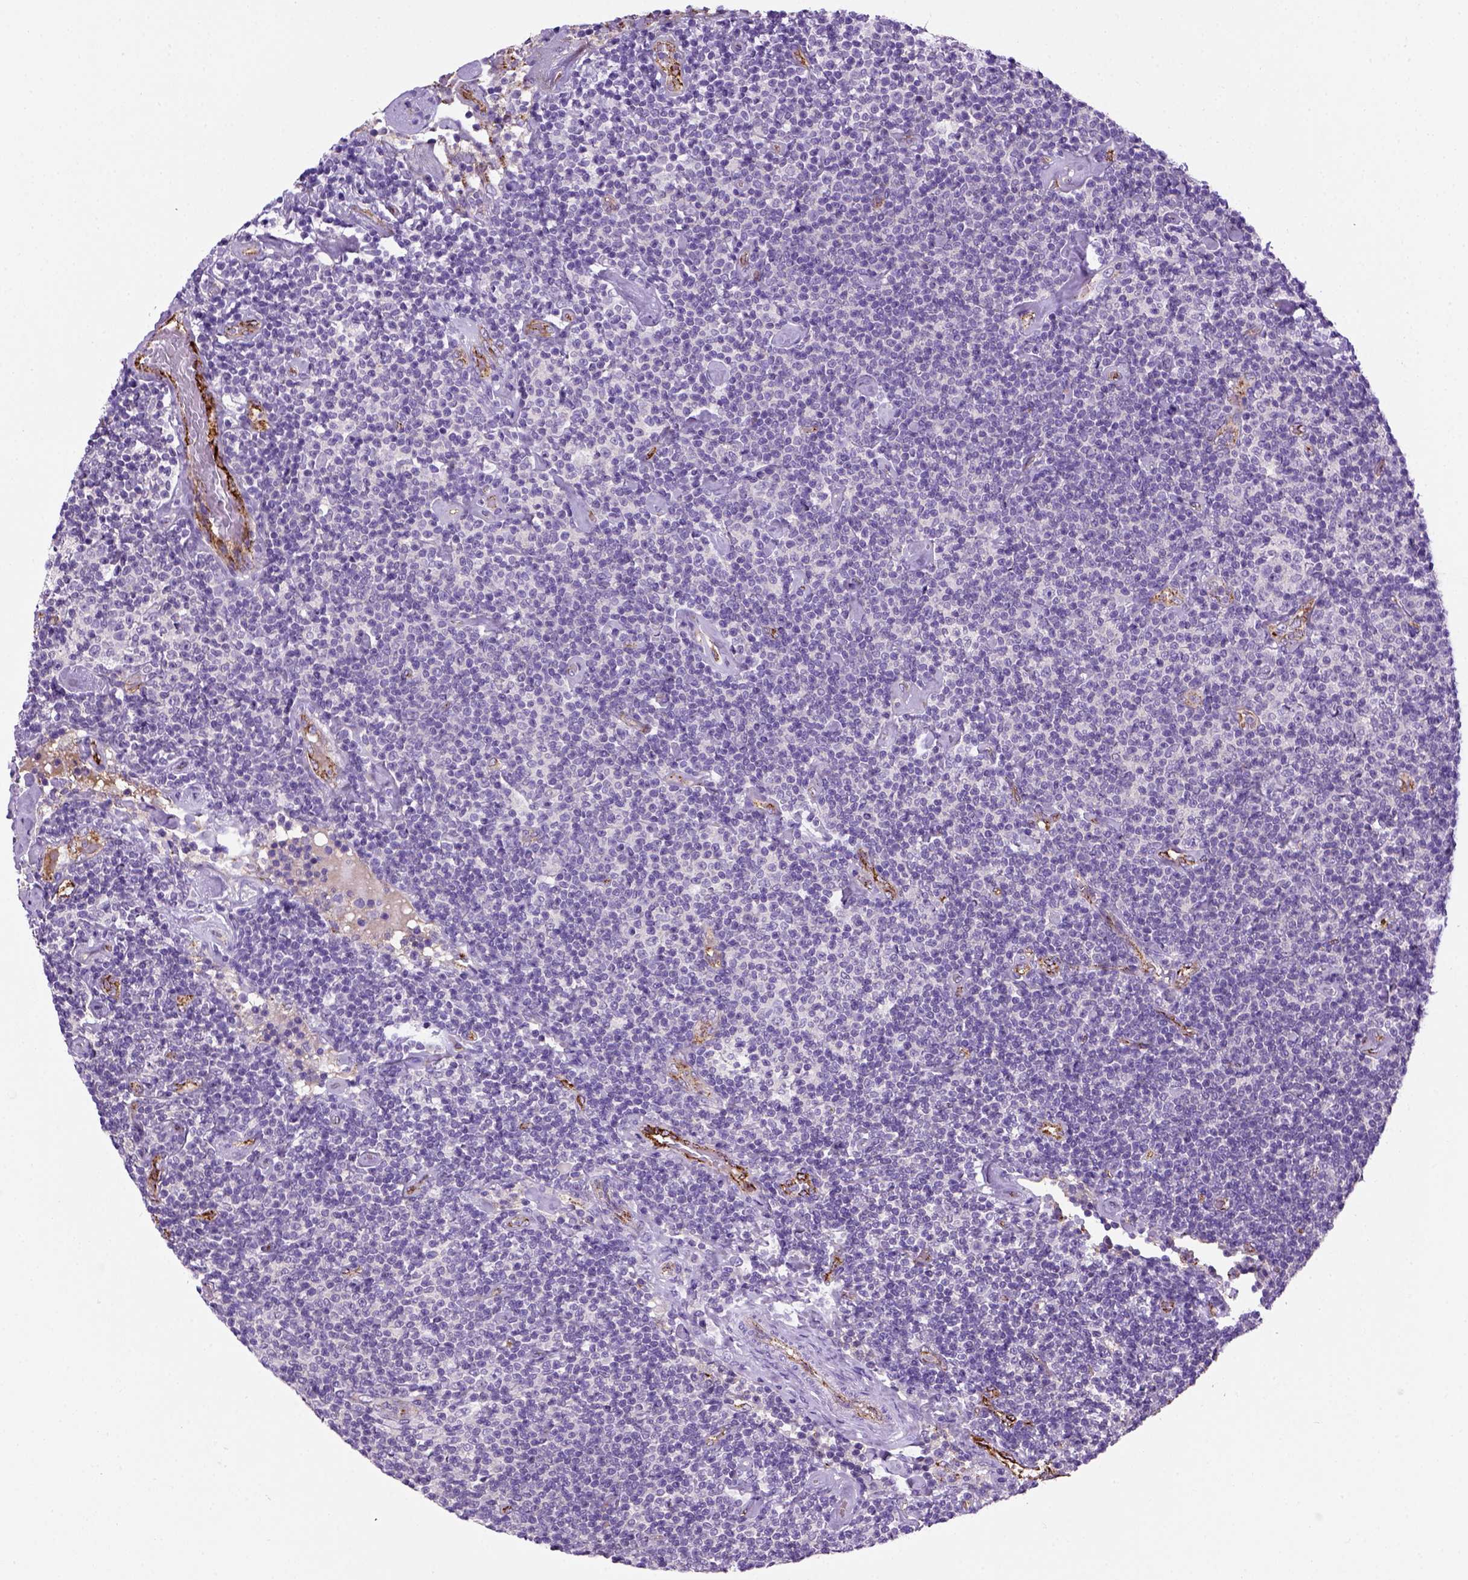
{"staining": {"intensity": "negative", "quantity": "none", "location": "none"}, "tissue": "lymphoma", "cell_type": "Tumor cells", "image_type": "cancer", "snomed": [{"axis": "morphology", "description": "Malignant lymphoma, non-Hodgkin's type, Low grade"}, {"axis": "topography", "description": "Lymph node"}], "caption": "Malignant lymphoma, non-Hodgkin's type (low-grade) was stained to show a protein in brown. There is no significant staining in tumor cells. (DAB IHC visualized using brightfield microscopy, high magnification).", "gene": "VWF", "patient": {"sex": "male", "age": 81}}